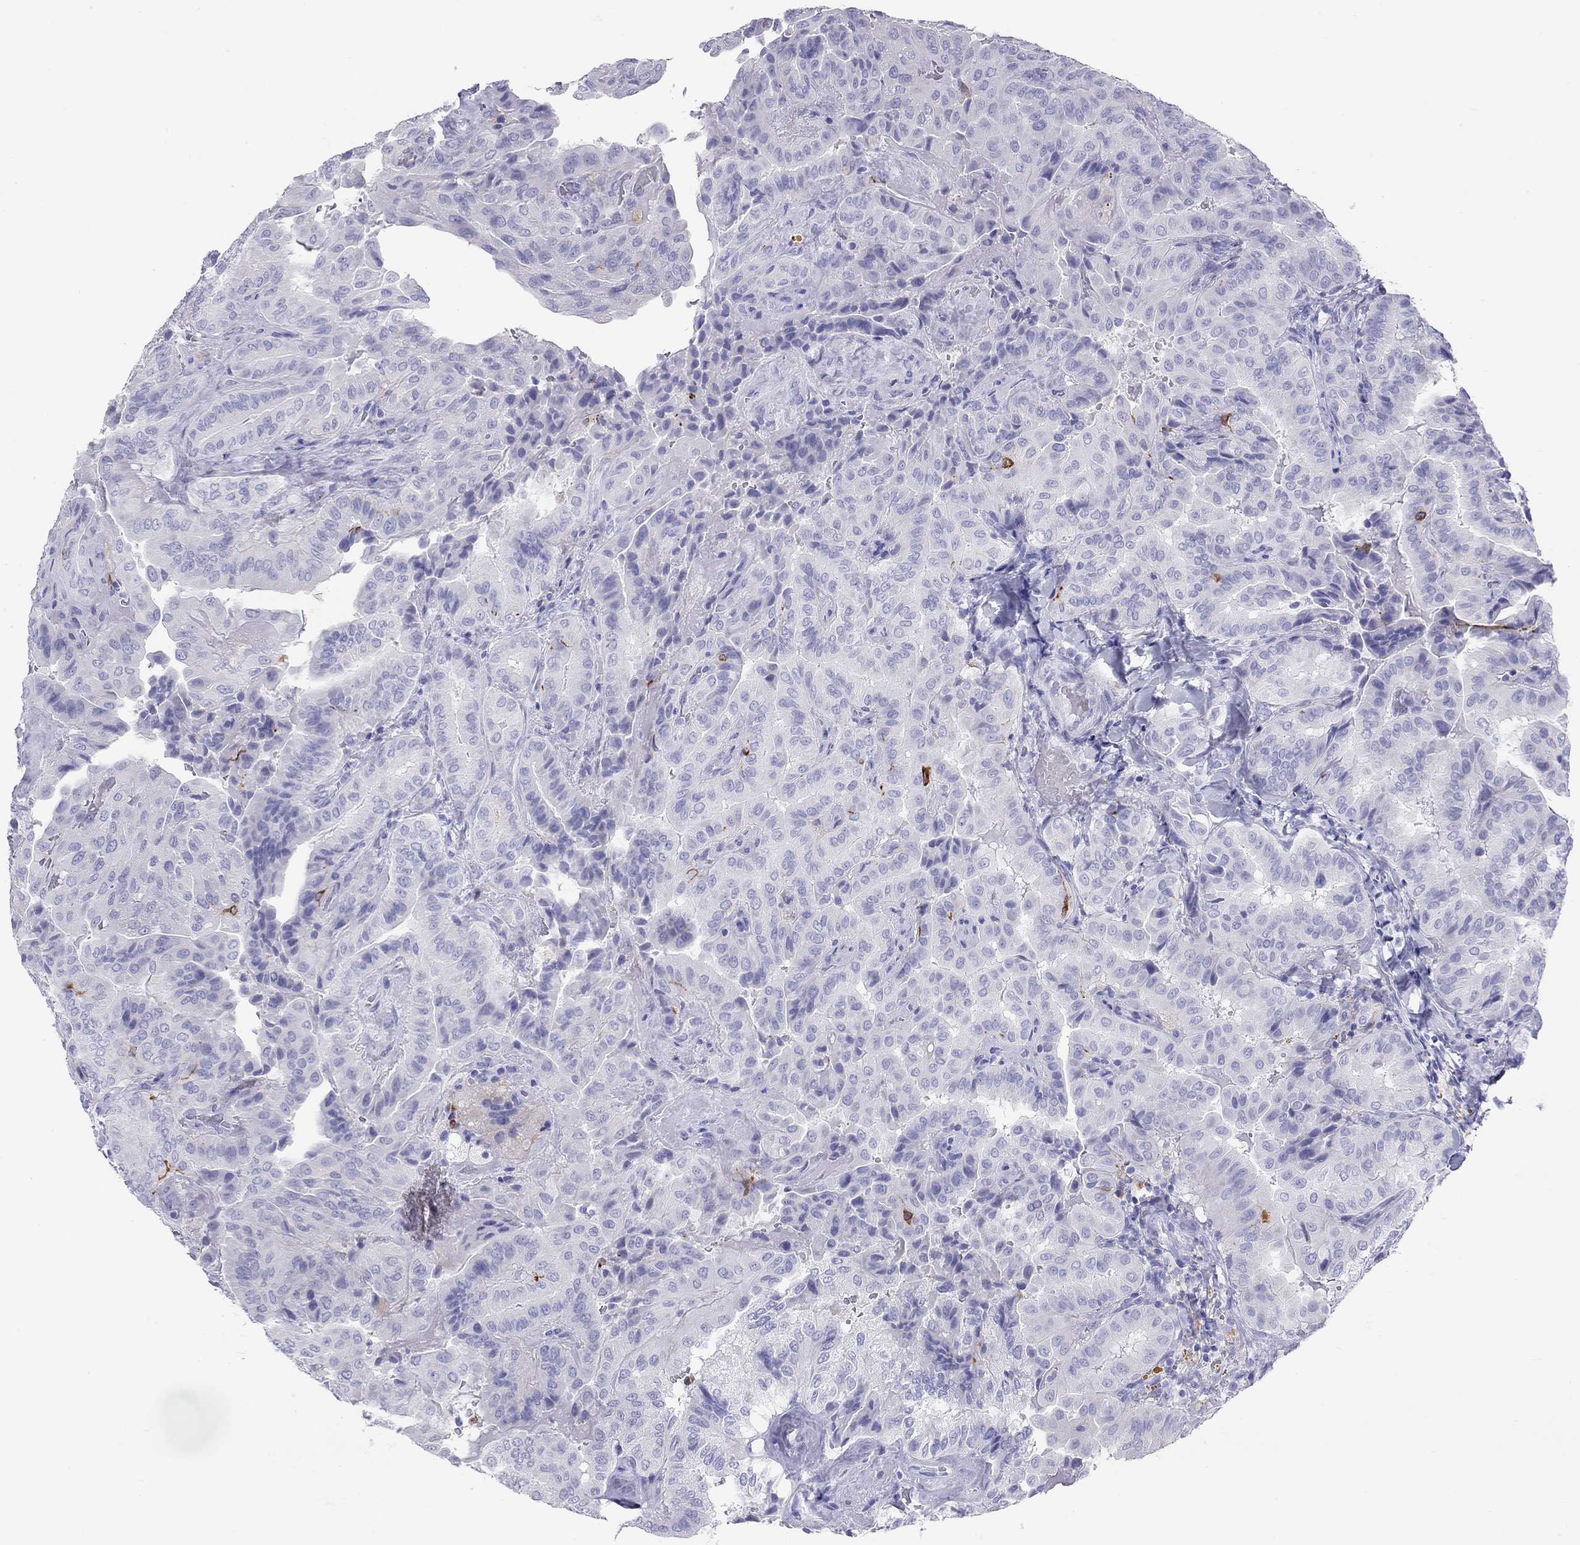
{"staining": {"intensity": "negative", "quantity": "none", "location": "none"}, "tissue": "thyroid cancer", "cell_type": "Tumor cells", "image_type": "cancer", "snomed": [{"axis": "morphology", "description": "Papillary adenocarcinoma, NOS"}, {"axis": "topography", "description": "Thyroid gland"}], "caption": "Immunohistochemical staining of thyroid cancer (papillary adenocarcinoma) reveals no significant expression in tumor cells.", "gene": "HLA-DQB2", "patient": {"sex": "female", "age": 68}}